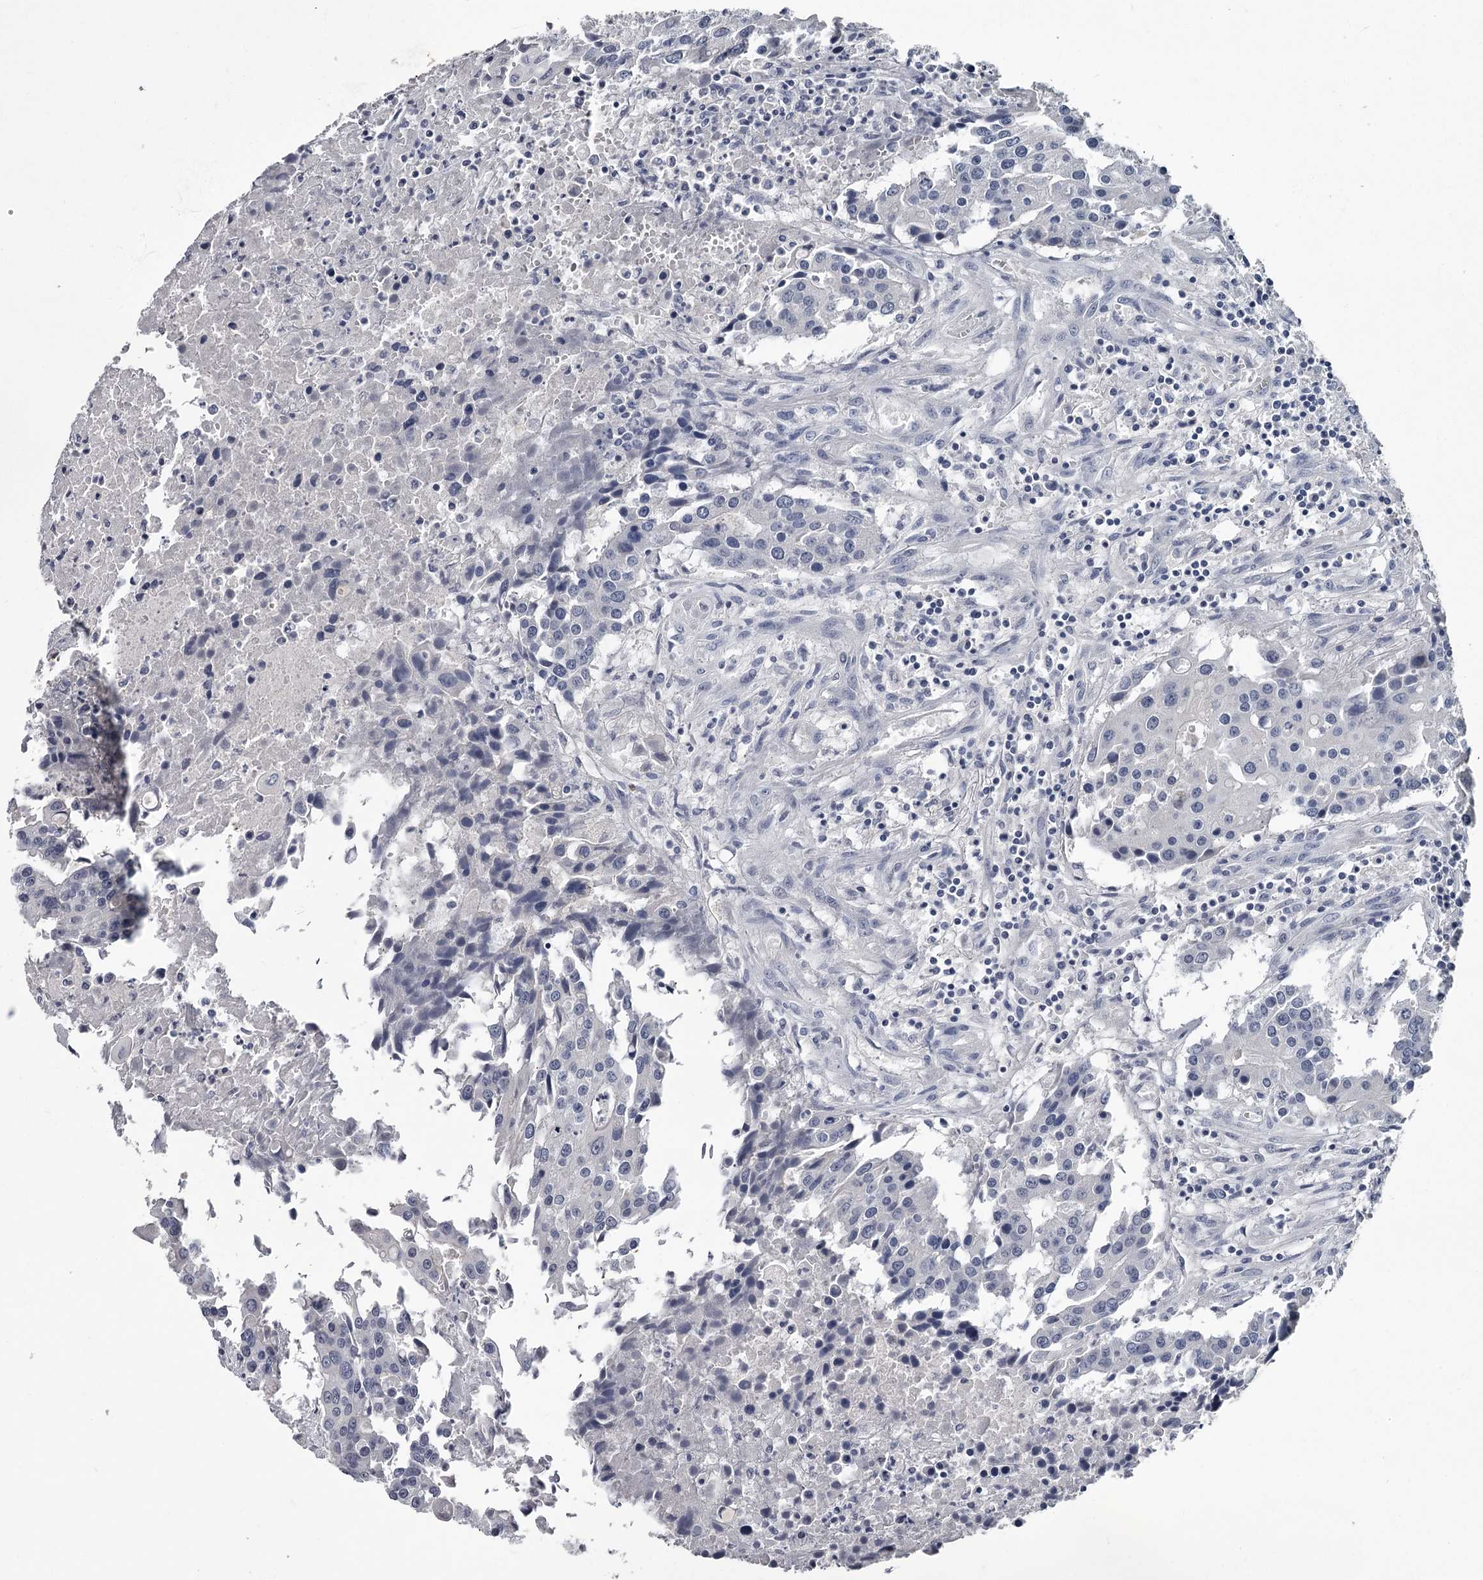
{"staining": {"intensity": "negative", "quantity": "none", "location": "none"}, "tissue": "colorectal cancer", "cell_type": "Tumor cells", "image_type": "cancer", "snomed": [{"axis": "morphology", "description": "Adenocarcinoma, NOS"}, {"axis": "topography", "description": "Colon"}], "caption": "There is no significant staining in tumor cells of colorectal cancer (adenocarcinoma). (DAB IHC with hematoxylin counter stain).", "gene": "DAO", "patient": {"sex": "male", "age": 77}}